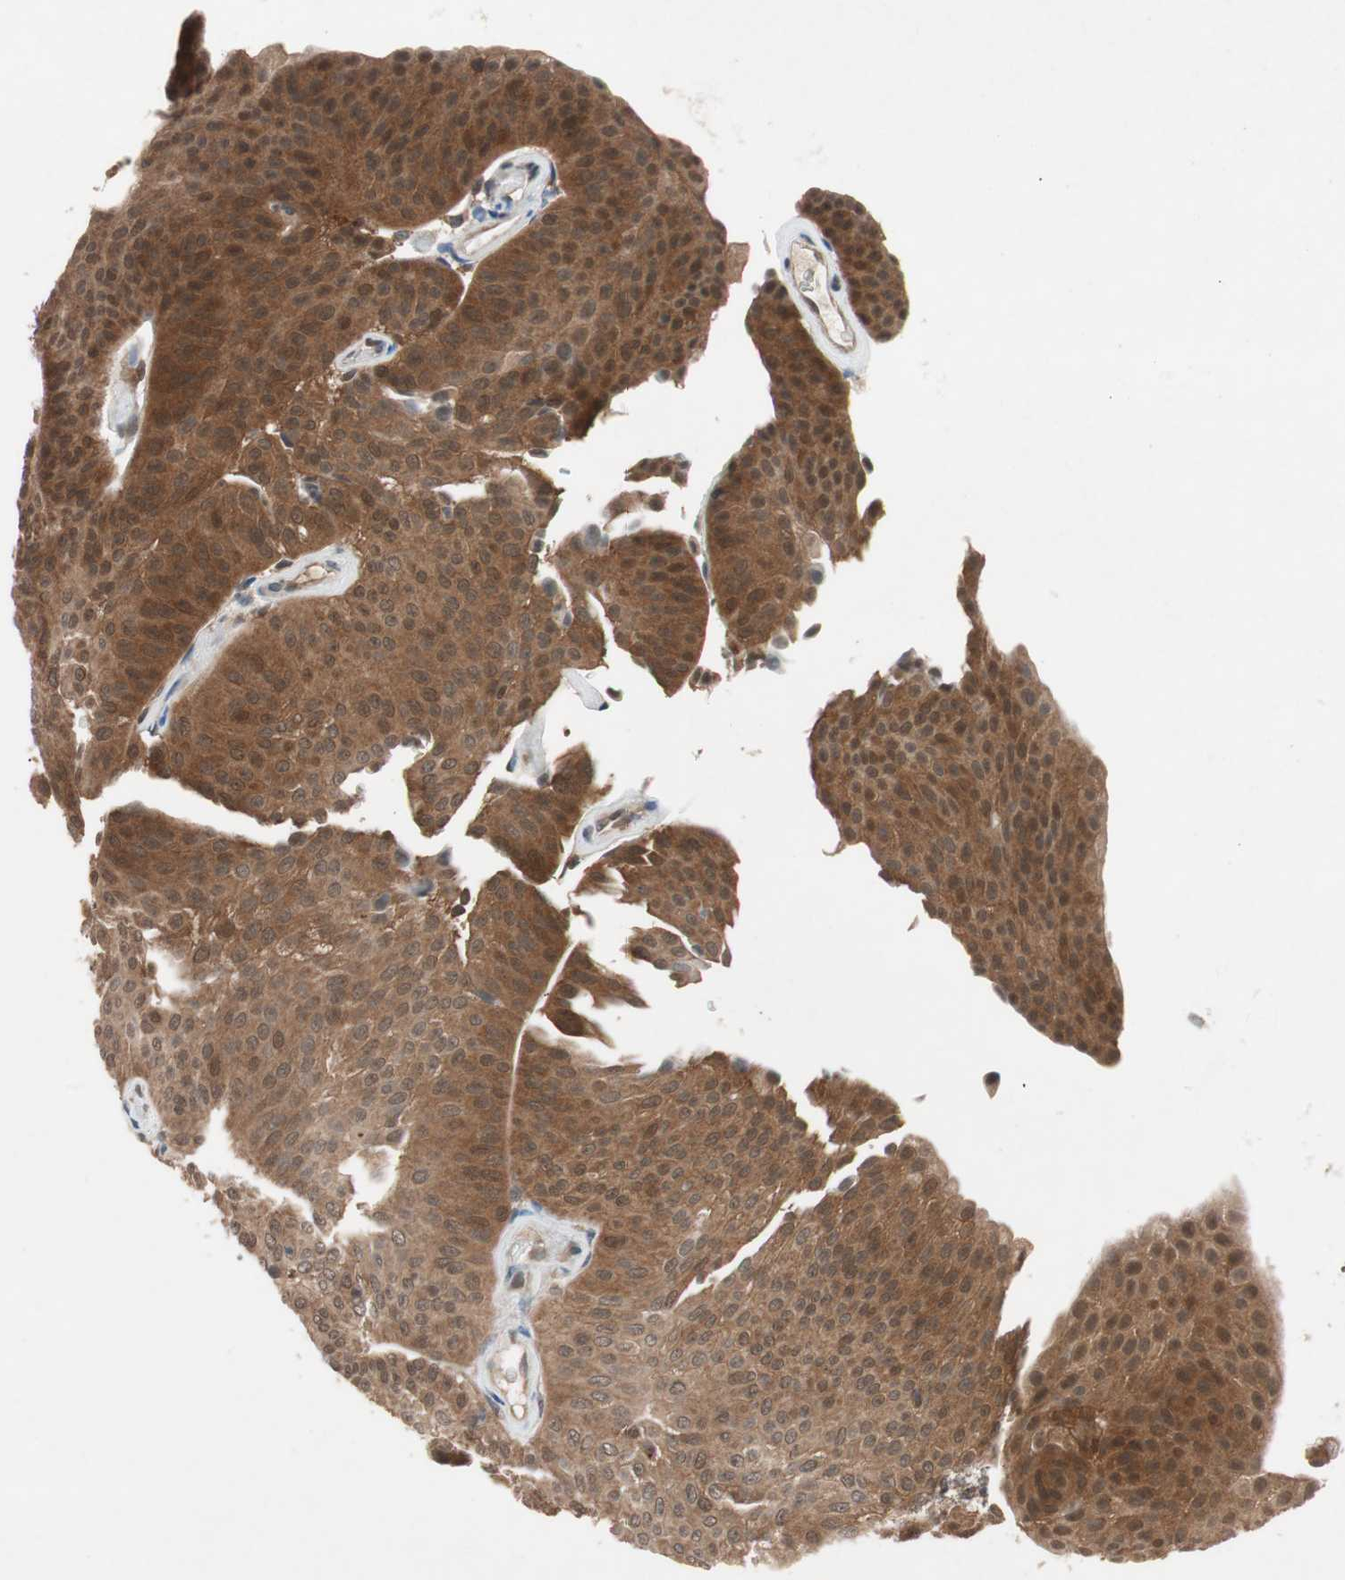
{"staining": {"intensity": "moderate", "quantity": ">75%", "location": "cytoplasmic/membranous"}, "tissue": "urothelial cancer", "cell_type": "Tumor cells", "image_type": "cancer", "snomed": [{"axis": "morphology", "description": "Urothelial carcinoma, Low grade"}, {"axis": "topography", "description": "Urinary bladder"}], "caption": "Immunohistochemistry photomicrograph of human low-grade urothelial carcinoma stained for a protein (brown), which displays medium levels of moderate cytoplasmic/membranous expression in approximately >75% of tumor cells.", "gene": "GALT", "patient": {"sex": "female", "age": 60}}